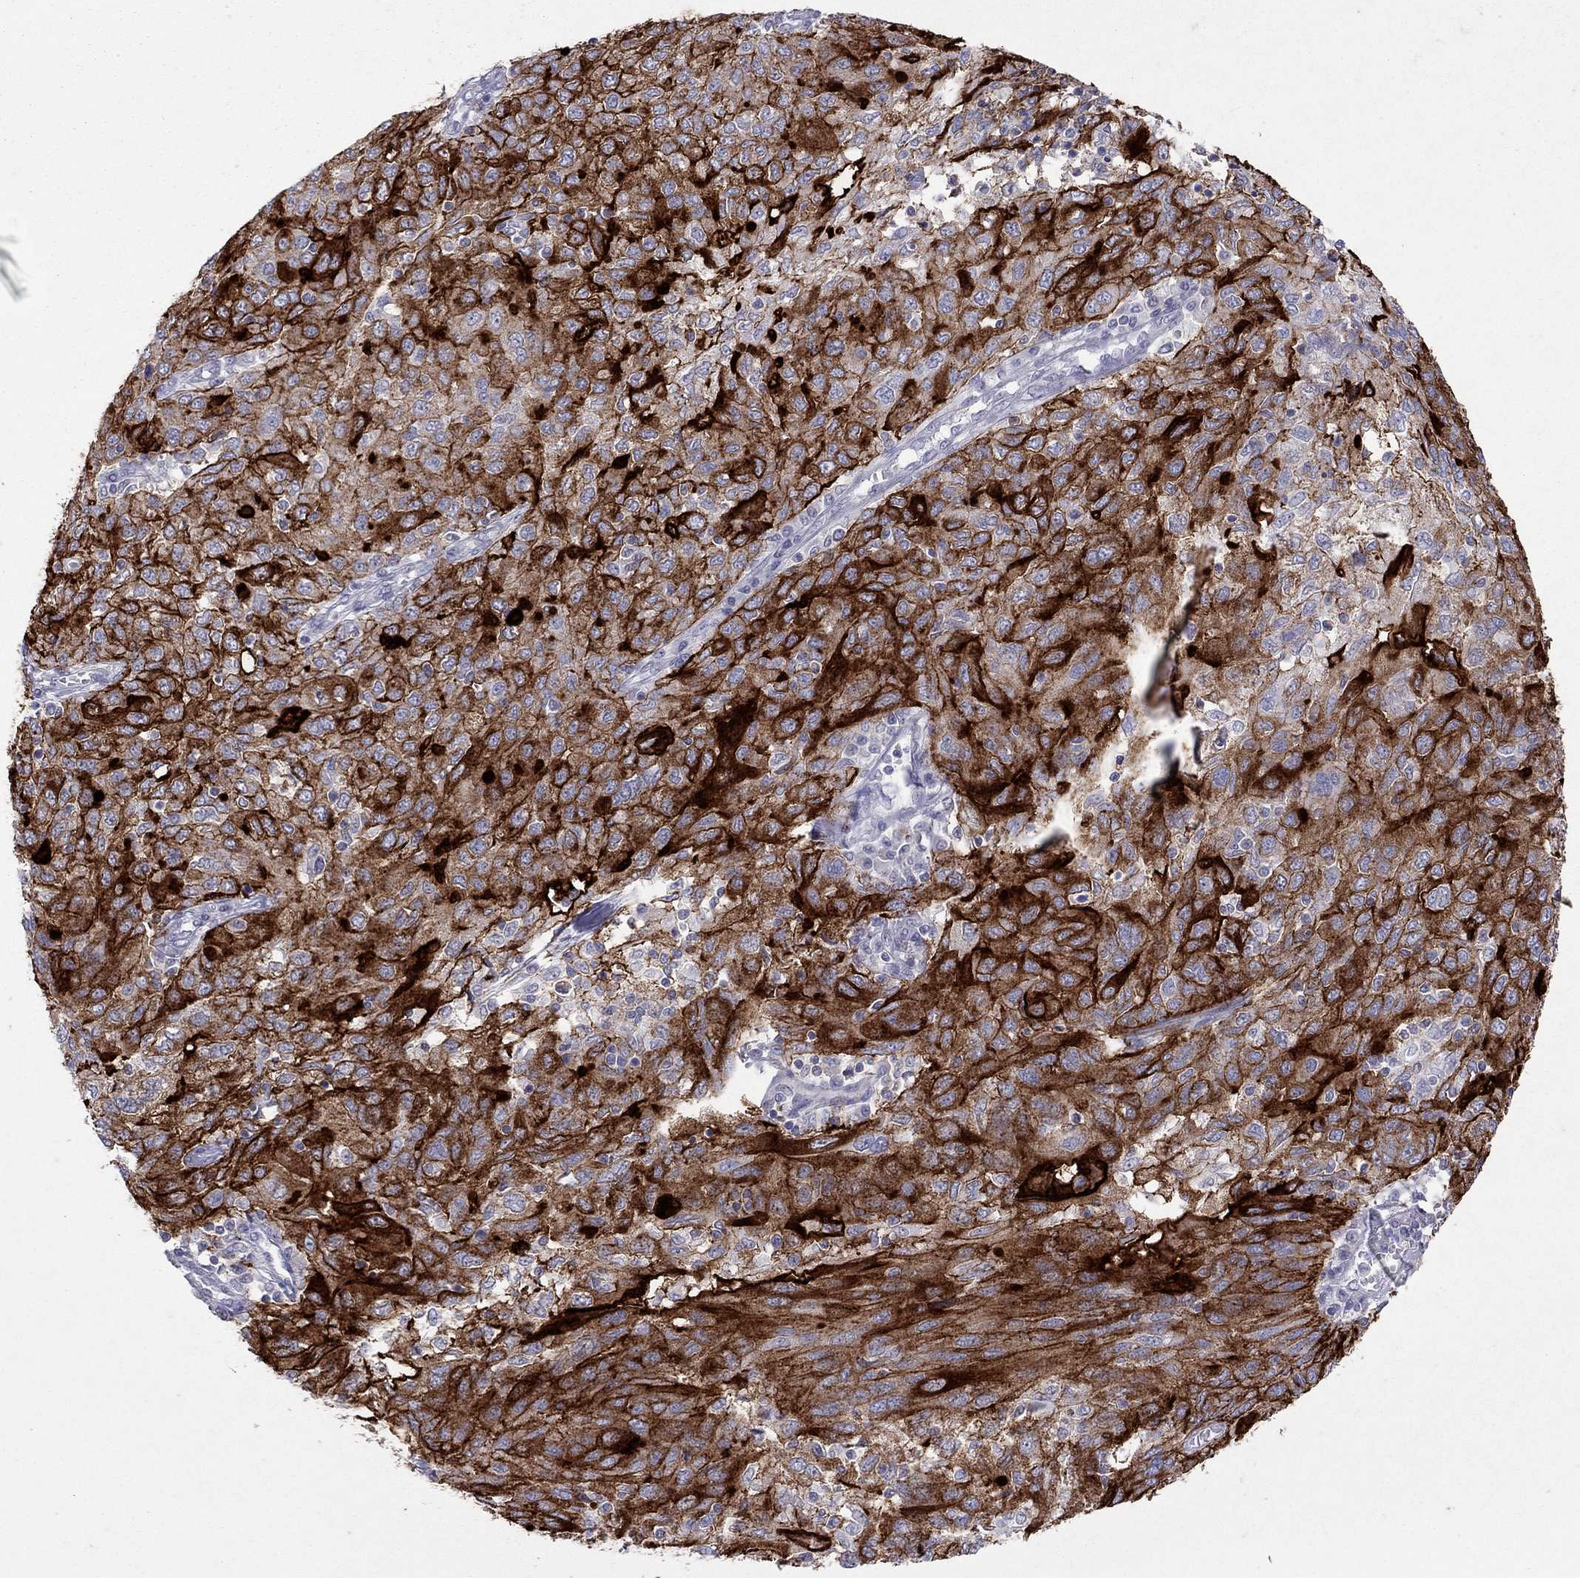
{"staining": {"intensity": "strong", "quantity": ">75%", "location": "cytoplasmic/membranous"}, "tissue": "ovarian cancer", "cell_type": "Tumor cells", "image_type": "cancer", "snomed": [{"axis": "morphology", "description": "Carcinoma, endometroid"}, {"axis": "topography", "description": "Ovary"}], "caption": "This is a histology image of immunohistochemistry staining of endometroid carcinoma (ovarian), which shows strong positivity in the cytoplasmic/membranous of tumor cells.", "gene": "MUC16", "patient": {"sex": "female", "age": 50}}